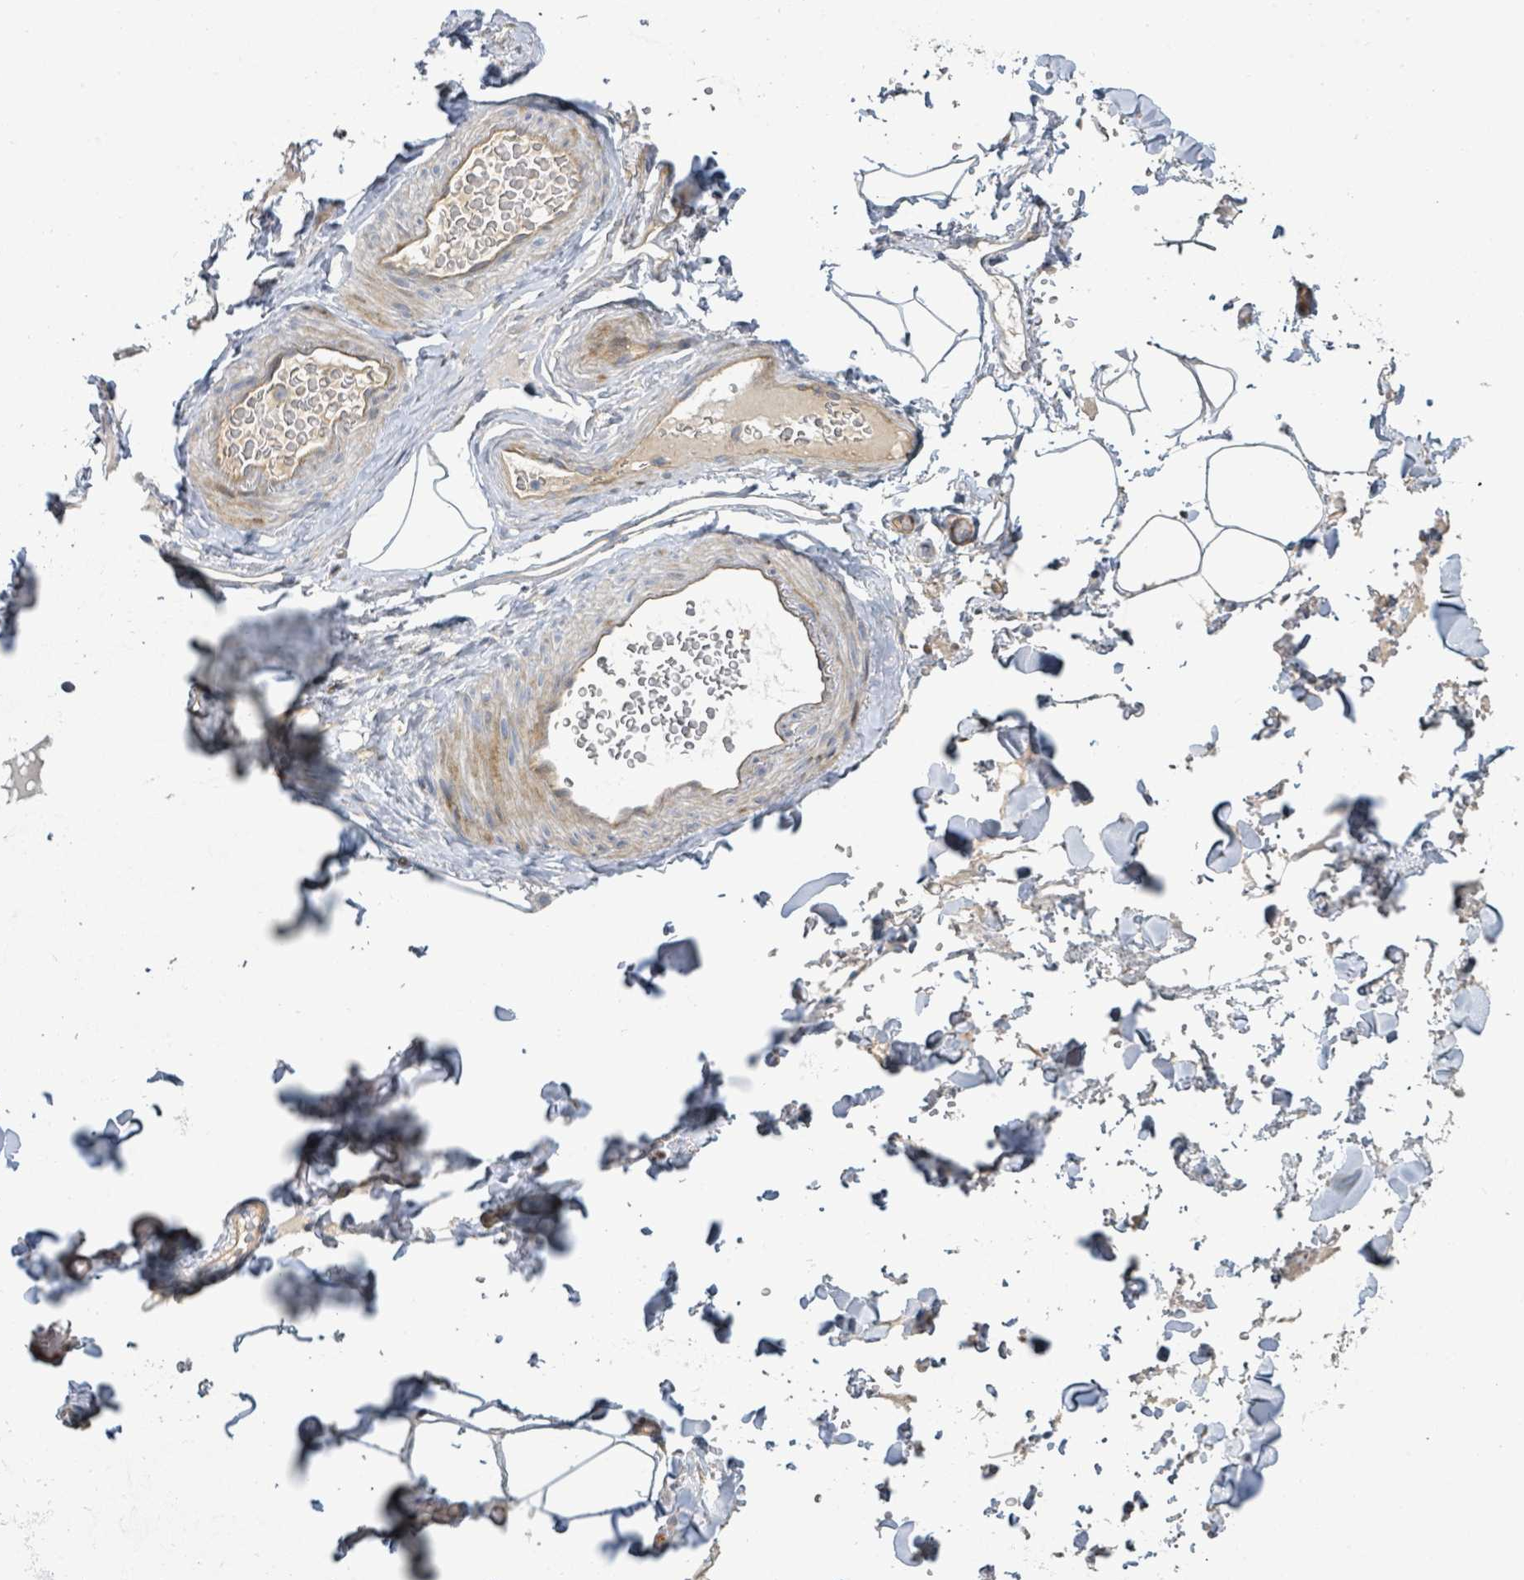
{"staining": {"intensity": "negative", "quantity": "none", "location": "none"}, "tissue": "adipose tissue", "cell_type": "Adipocytes", "image_type": "normal", "snomed": [{"axis": "morphology", "description": "Normal tissue, NOS"}, {"axis": "topography", "description": "Rectum"}, {"axis": "topography", "description": "Peripheral nerve tissue"}], "caption": "IHC micrograph of benign adipose tissue: human adipose tissue stained with DAB shows no significant protein positivity in adipocytes.", "gene": "CFAP210", "patient": {"sex": "female", "age": 69}}